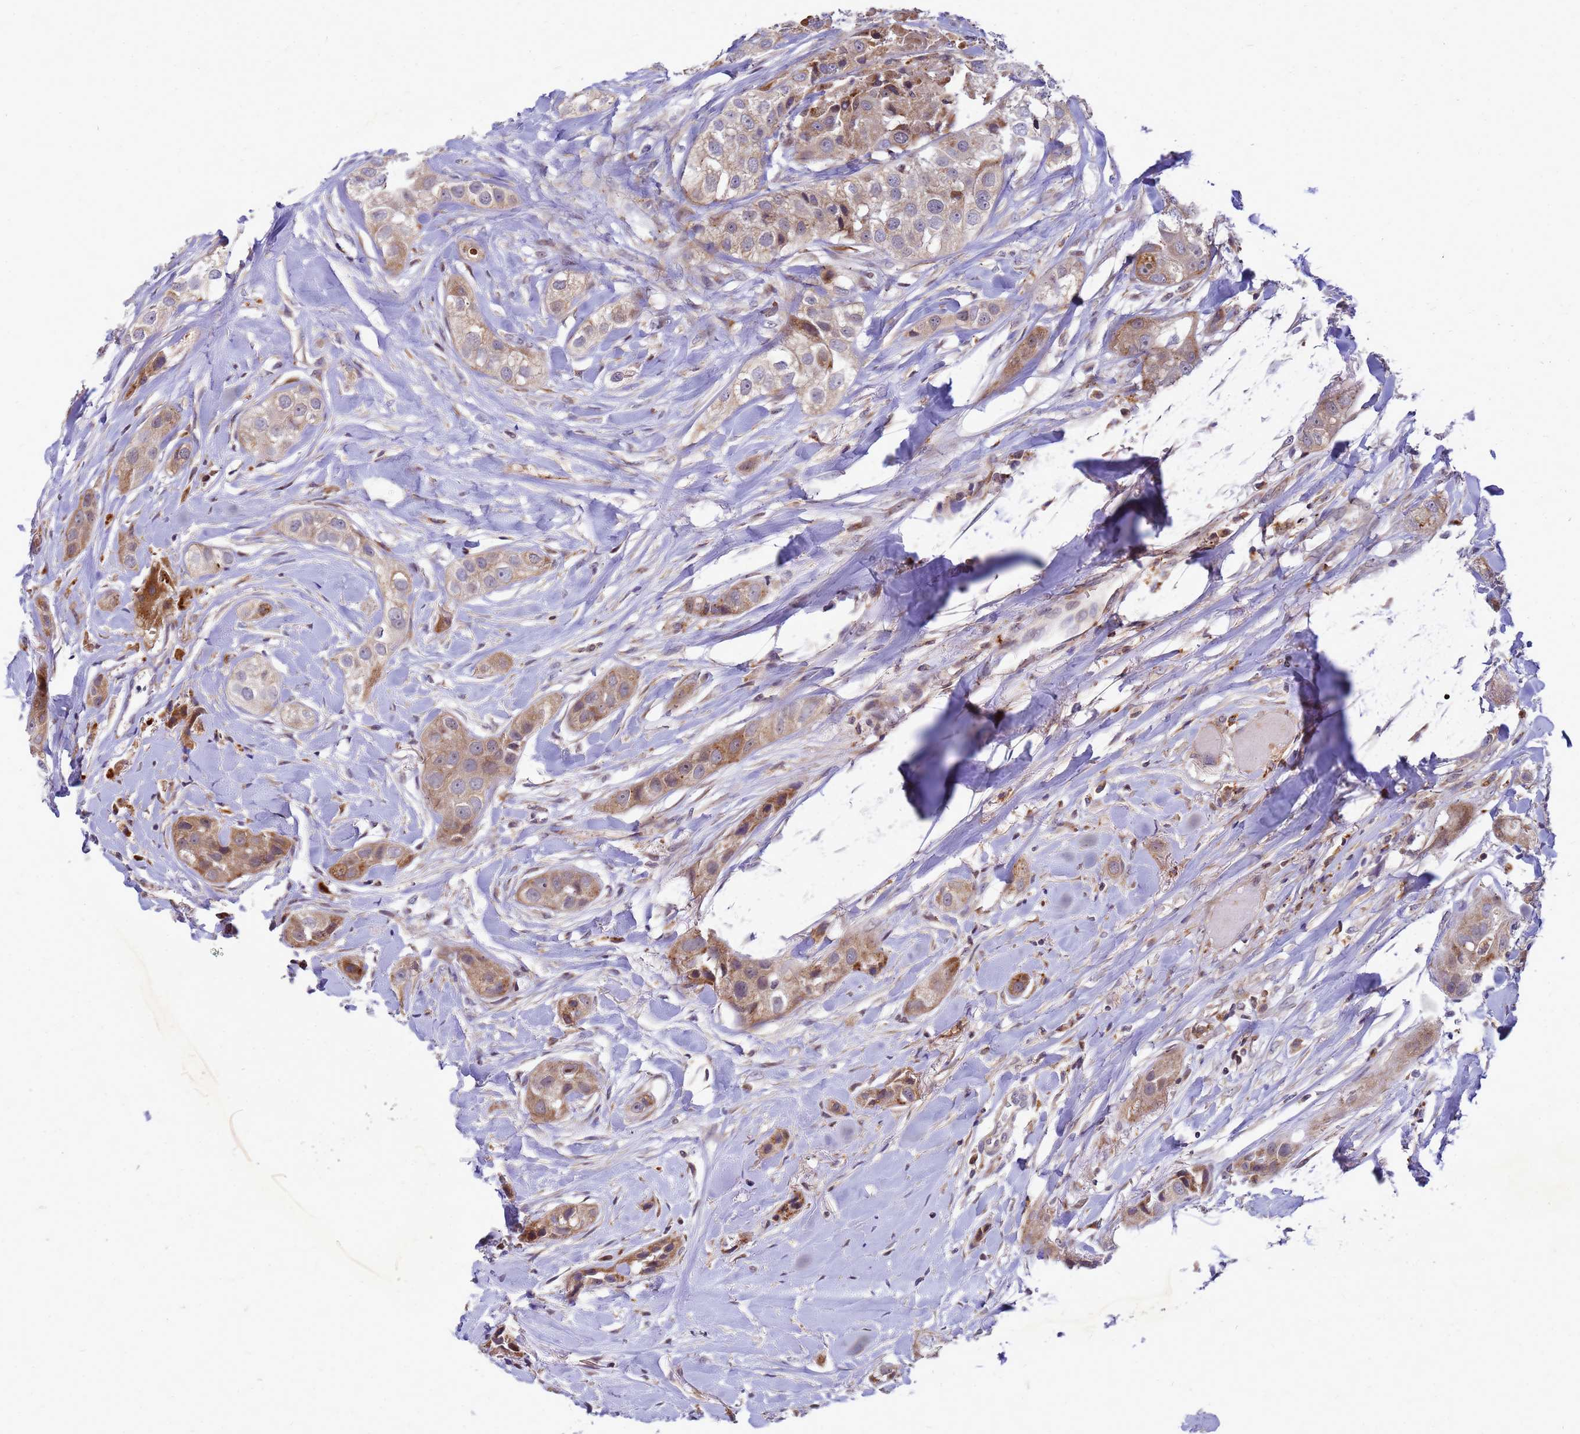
{"staining": {"intensity": "moderate", "quantity": ">75%", "location": "cytoplasmic/membranous"}, "tissue": "head and neck cancer", "cell_type": "Tumor cells", "image_type": "cancer", "snomed": [{"axis": "morphology", "description": "Normal tissue, NOS"}, {"axis": "morphology", "description": "Squamous cell carcinoma, NOS"}, {"axis": "topography", "description": "Skeletal muscle"}, {"axis": "topography", "description": "Head-Neck"}], "caption": "A brown stain shows moderate cytoplasmic/membranous expression of a protein in human head and neck cancer (squamous cell carcinoma) tumor cells. (Brightfield microscopy of DAB IHC at high magnification).", "gene": "C12orf43", "patient": {"sex": "male", "age": 51}}